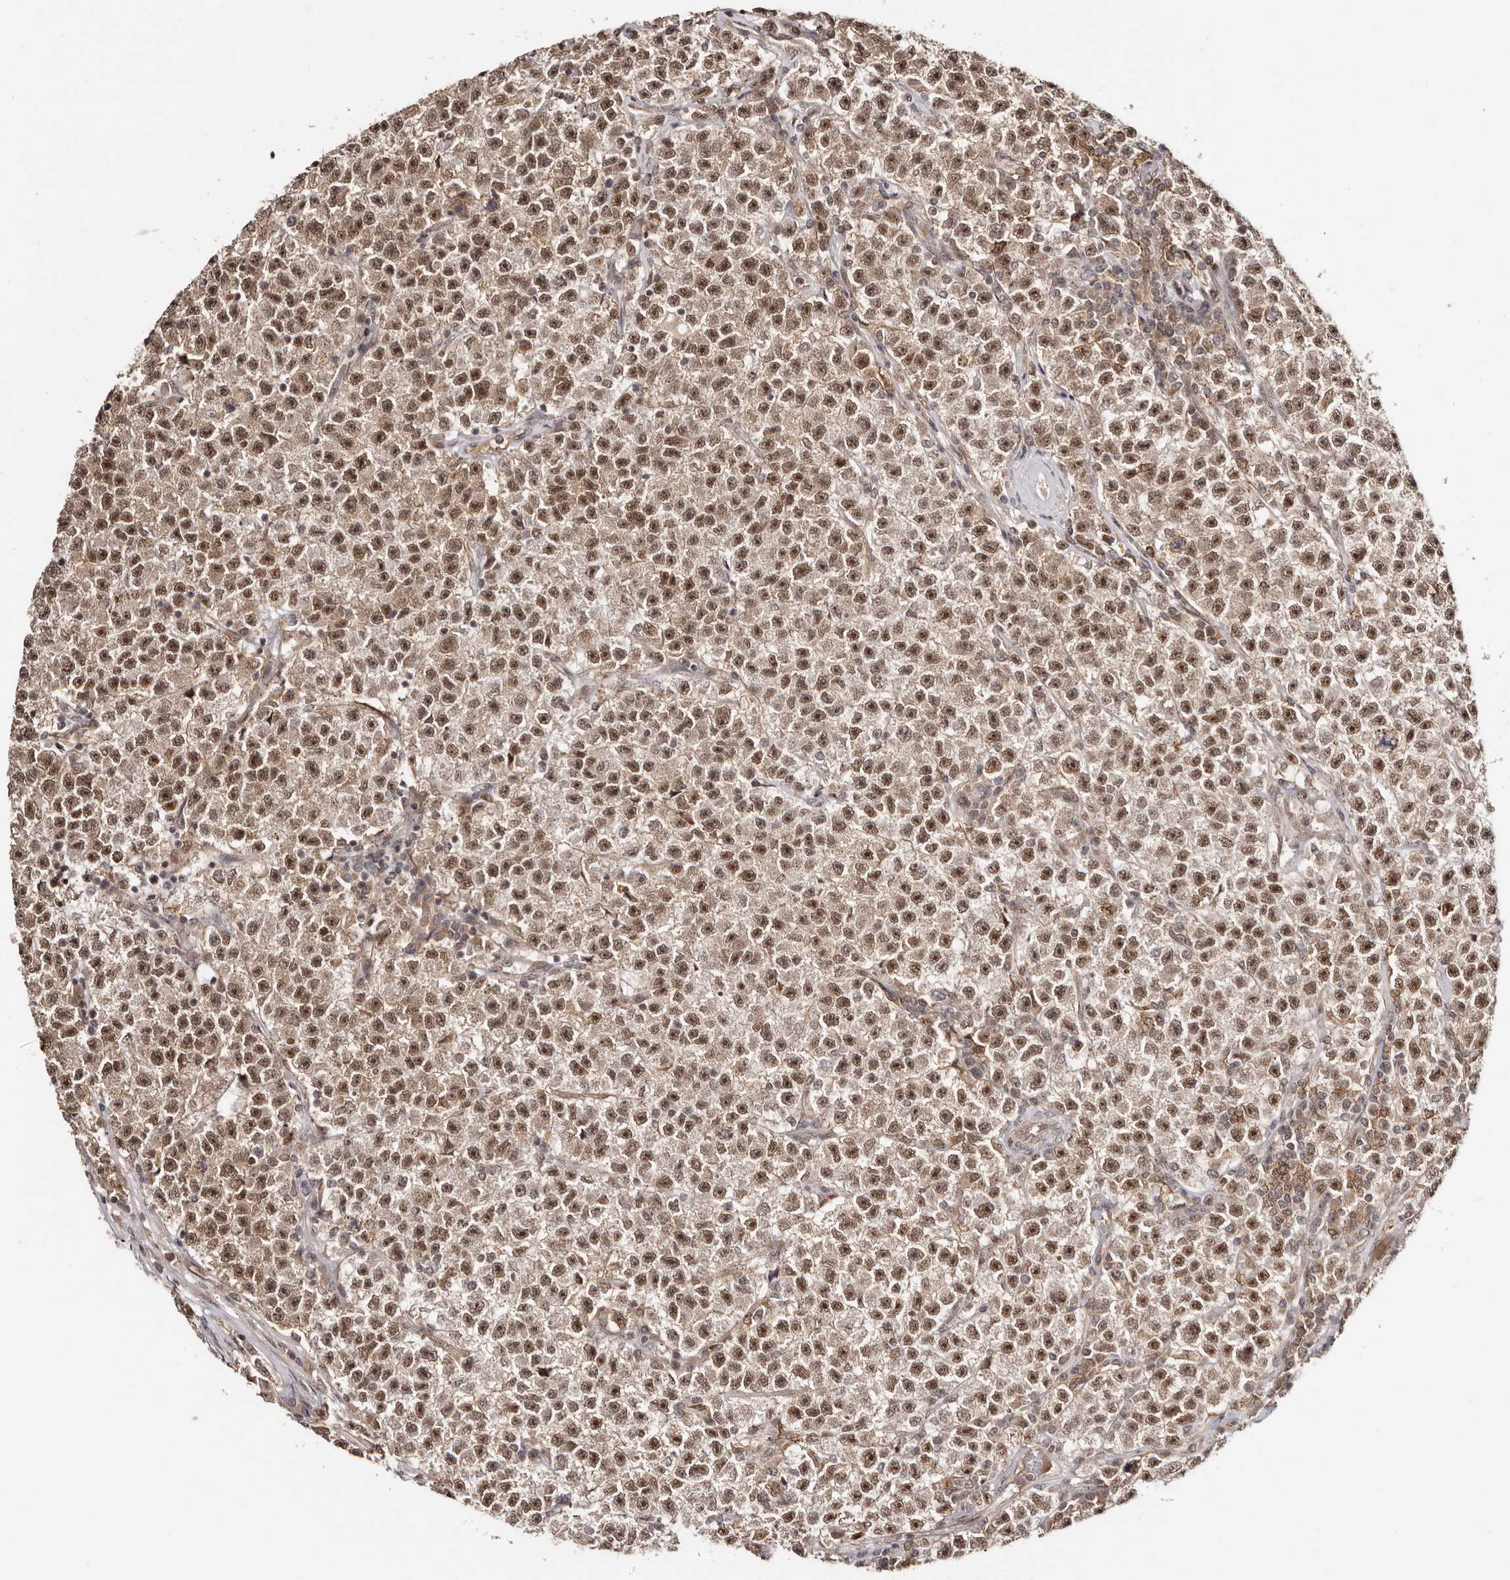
{"staining": {"intensity": "moderate", "quantity": ">75%", "location": "nuclear"}, "tissue": "testis cancer", "cell_type": "Tumor cells", "image_type": "cancer", "snomed": [{"axis": "morphology", "description": "Seminoma, NOS"}, {"axis": "topography", "description": "Testis"}], "caption": "This photomicrograph demonstrates testis cancer (seminoma) stained with immunohistochemistry (IHC) to label a protein in brown. The nuclear of tumor cells show moderate positivity for the protein. Nuclei are counter-stained blue.", "gene": "MED8", "patient": {"sex": "male", "age": 22}}